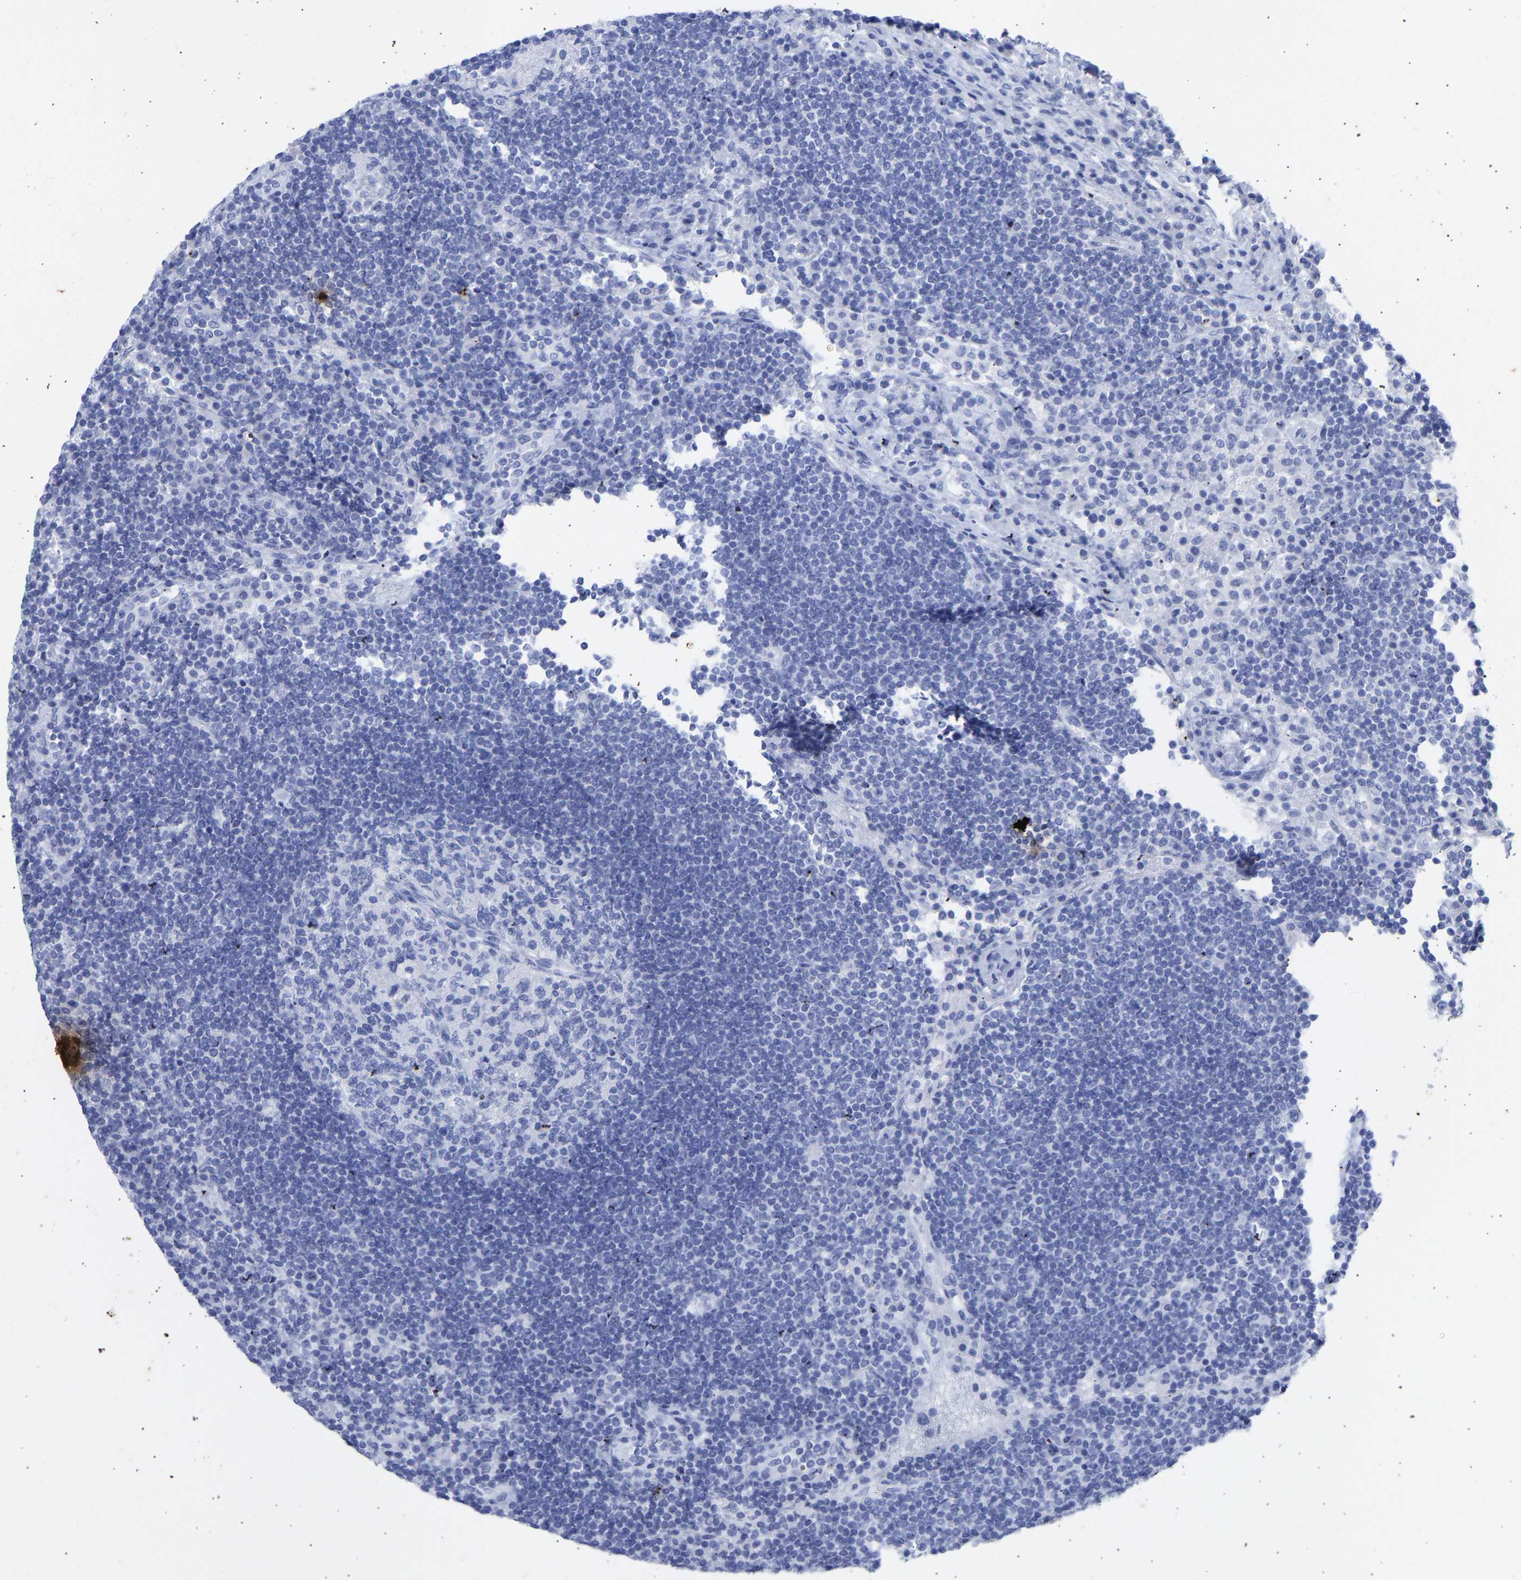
{"staining": {"intensity": "negative", "quantity": "none", "location": "none"}, "tissue": "lymph node", "cell_type": "Germinal center cells", "image_type": "normal", "snomed": [{"axis": "morphology", "description": "Normal tissue, NOS"}, {"axis": "topography", "description": "Lymph node"}], "caption": "Unremarkable lymph node was stained to show a protein in brown. There is no significant staining in germinal center cells. (Brightfield microscopy of DAB (3,3'-diaminobenzidine) immunohistochemistry (IHC) at high magnification).", "gene": "KRT1", "patient": {"sex": "female", "age": 53}}